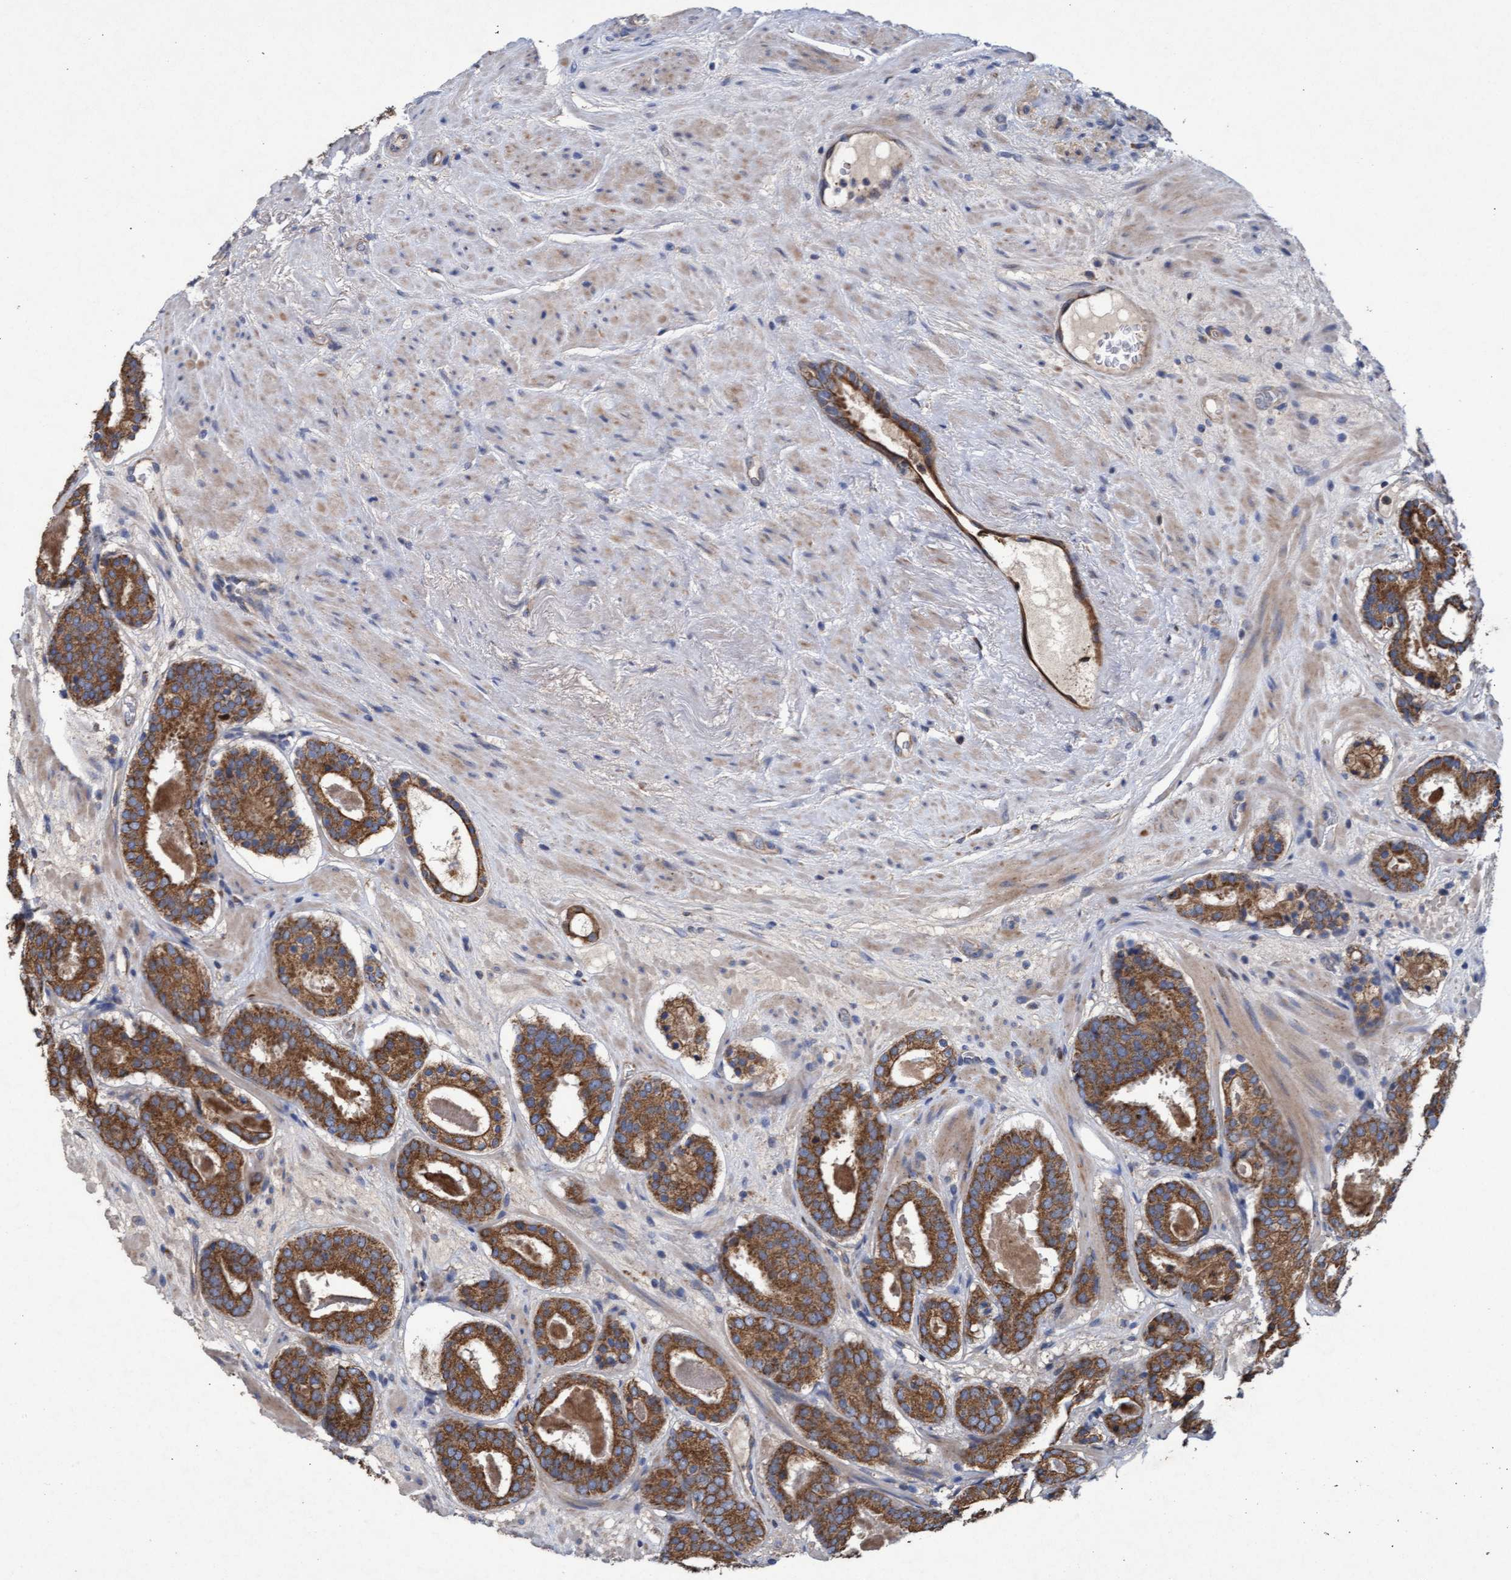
{"staining": {"intensity": "moderate", "quantity": ">75%", "location": "cytoplasmic/membranous"}, "tissue": "prostate cancer", "cell_type": "Tumor cells", "image_type": "cancer", "snomed": [{"axis": "morphology", "description": "Adenocarcinoma, Low grade"}, {"axis": "topography", "description": "Prostate"}], "caption": "DAB immunohistochemical staining of human prostate cancer displays moderate cytoplasmic/membranous protein staining in approximately >75% of tumor cells.", "gene": "MRPL38", "patient": {"sex": "male", "age": 69}}